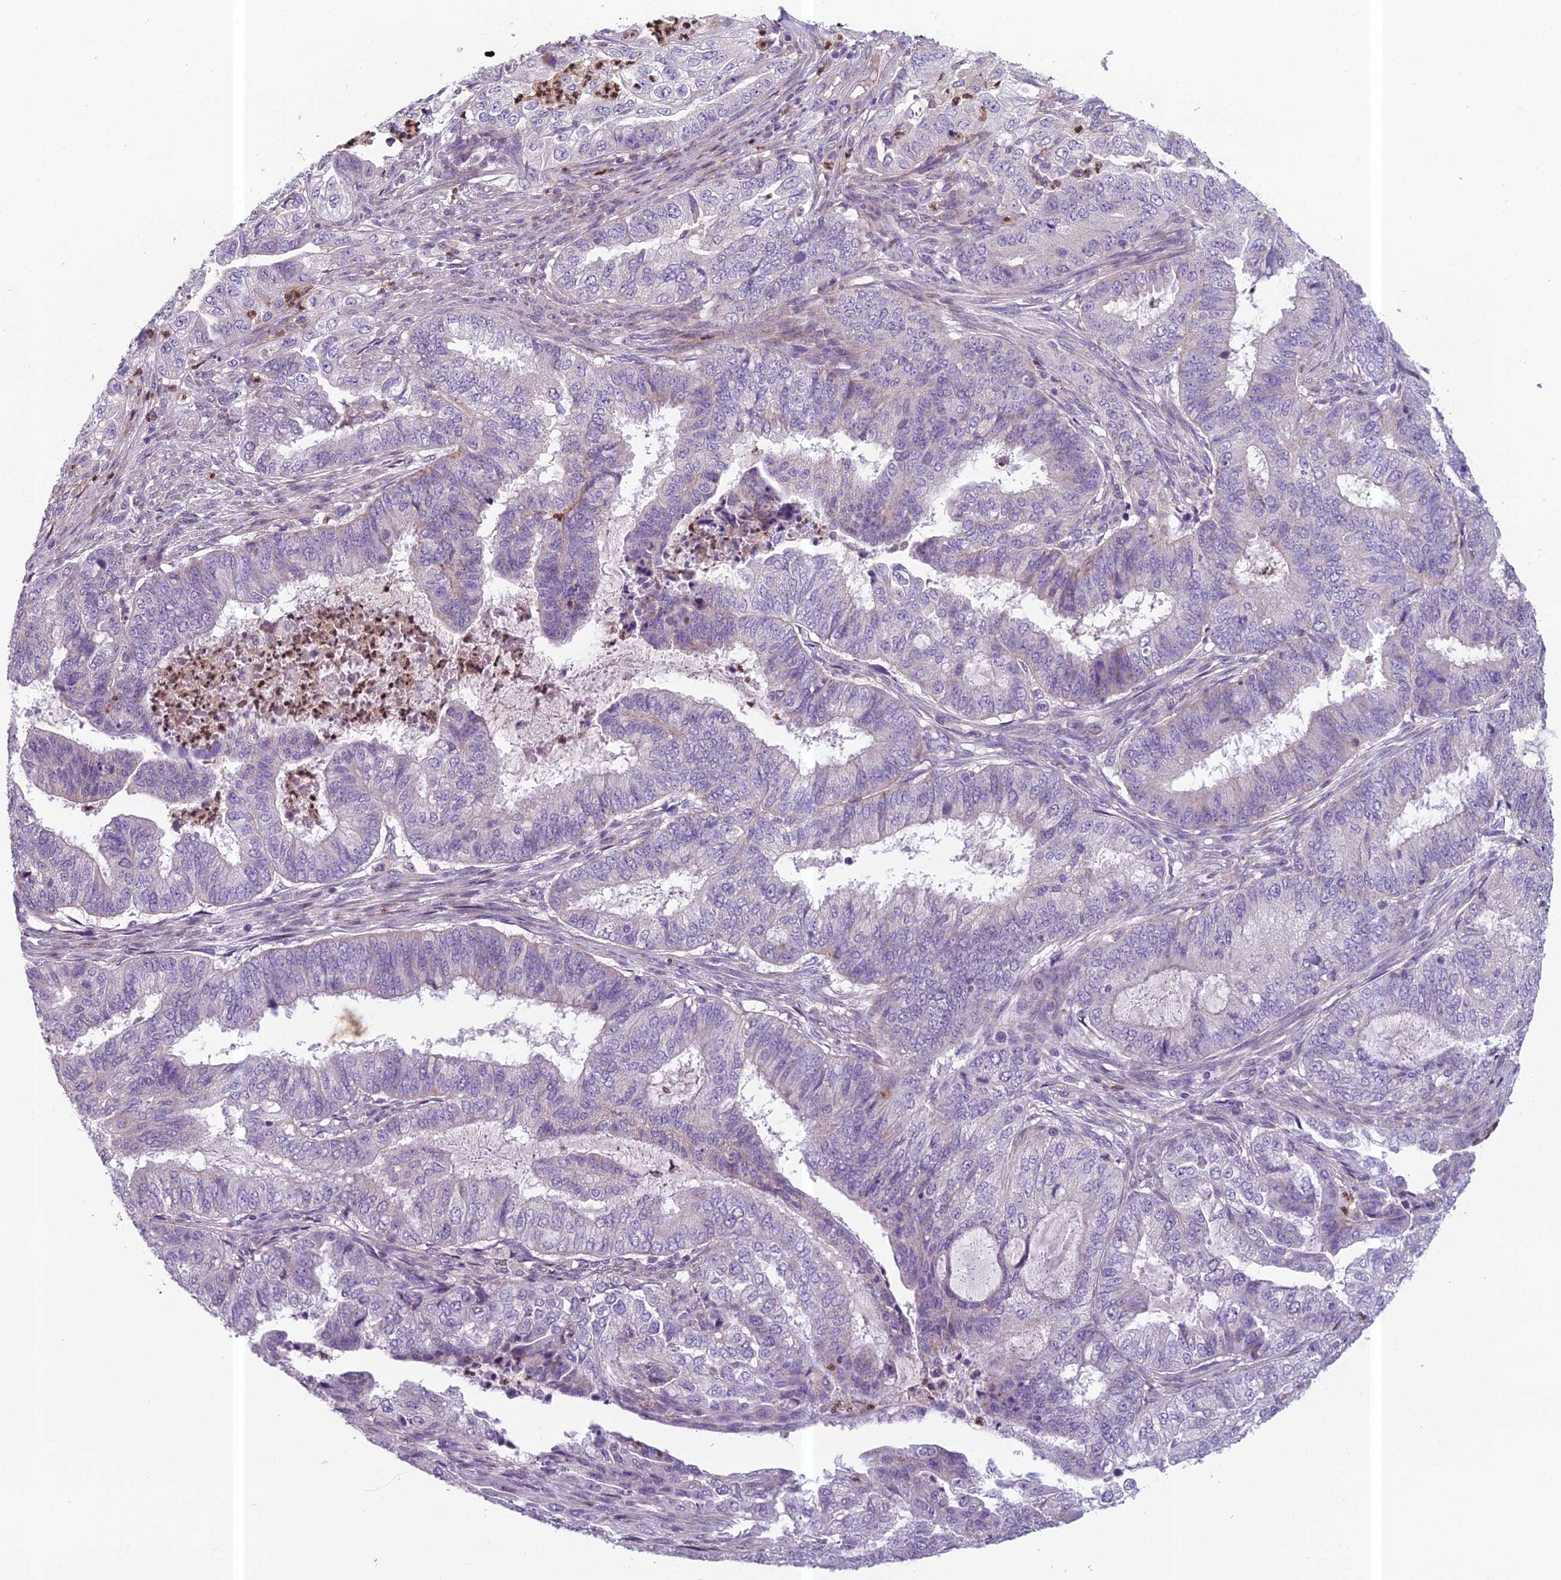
{"staining": {"intensity": "negative", "quantity": "none", "location": "none"}, "tissue": "endometrial cancer", "cell_type": "Tumor cells", "image_type": "cancer", "snomed": [{"axis": "morphology", "description": "Adenocarcinoma, NOS"}, {"axis": "topography", "description": "Endometrium"}], "caption": "An image of human endometrial cancer is negative for staining in tumor cells. Nuclei are stained in blue.", "gene": "ENSG00000188897", "patient": {"sex": "female", "age": 51}}